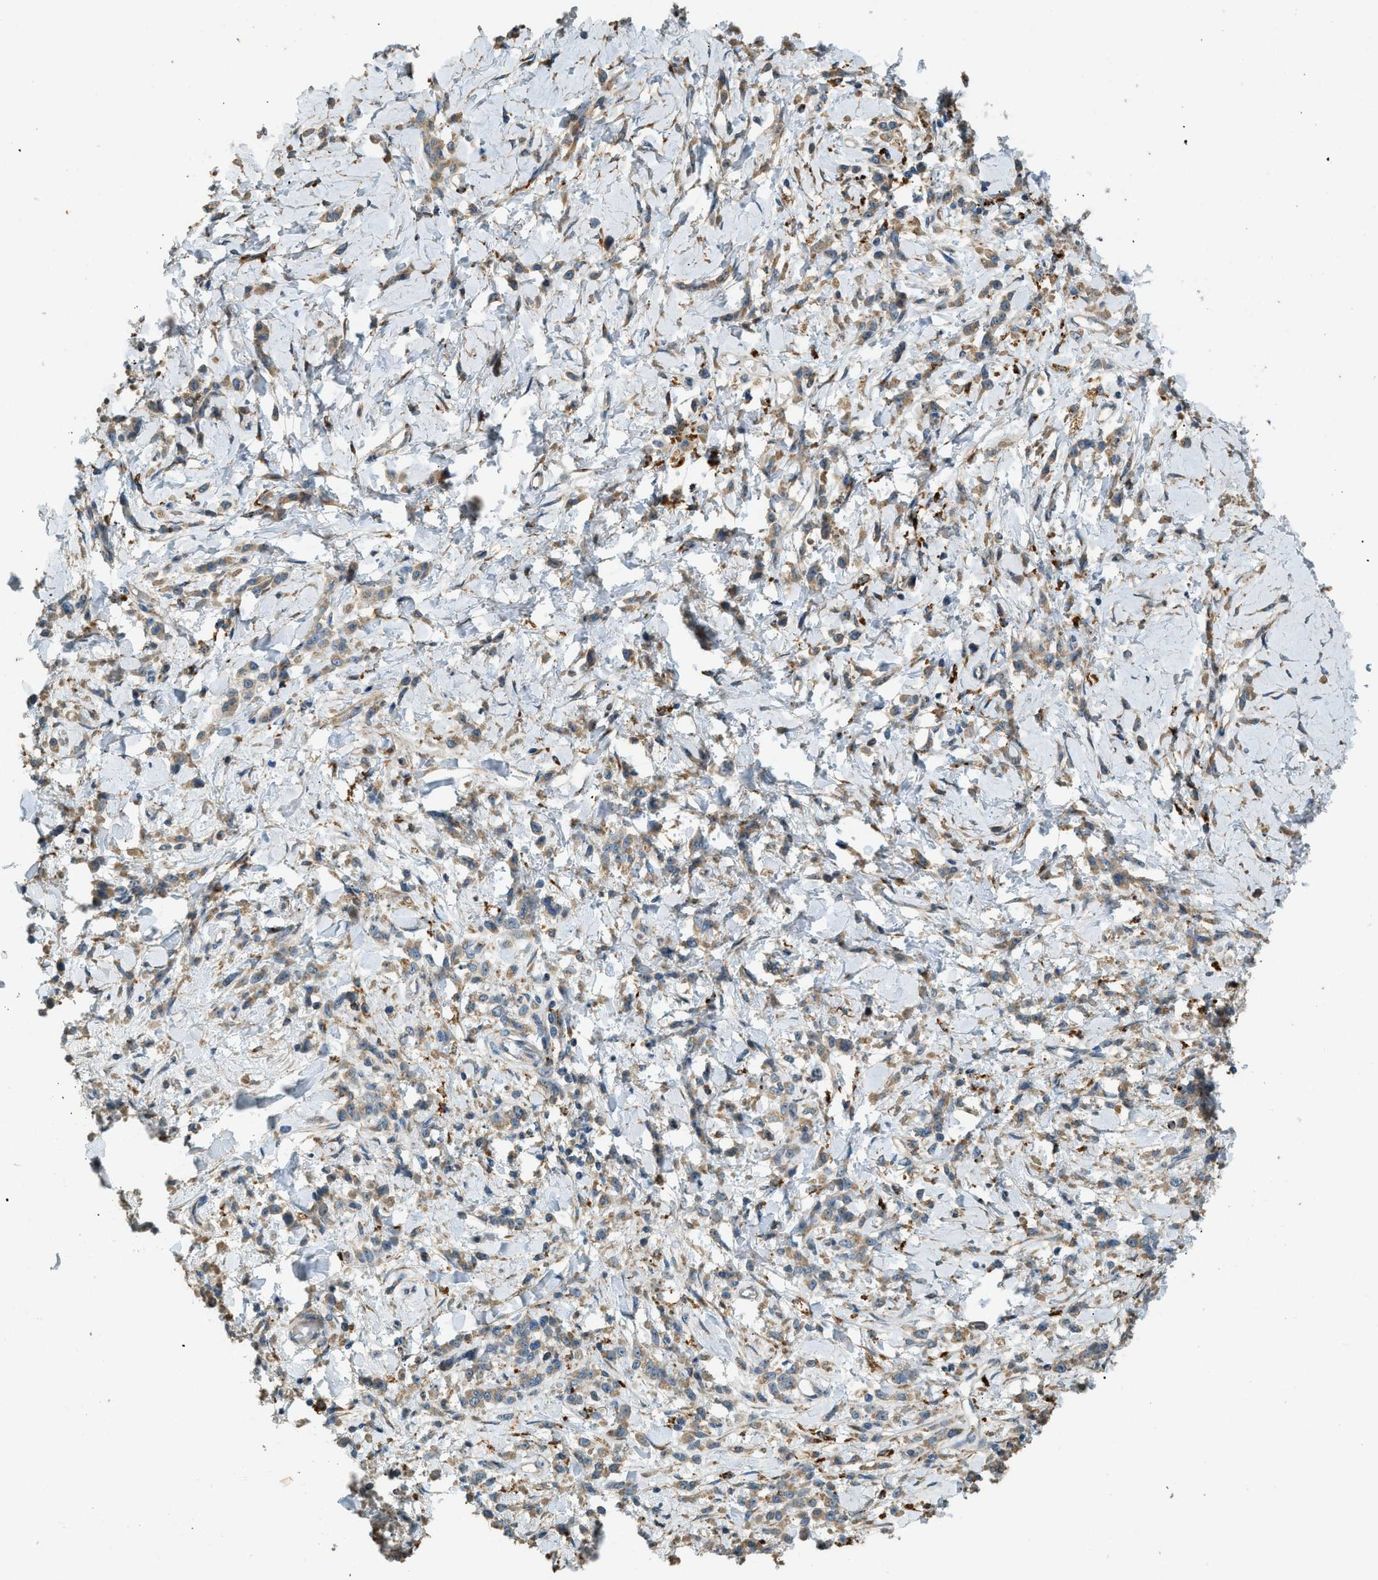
{"staining": {"intensity": "moderate", "quantity": ">75%", "location": "cytoplasmic/membranous"}, "tissue": "stomach cancer", "cell_type": "Tumor cells", "image_type": "cancer", "snomed": [{"axis": "morphology", "description": "Normal tissue, NOS"}, {"axis": "morphology", "description": "Adenocarcinoma, NOS"}, {"axis": "topography", "description": "Stomach"}], "caption": "Approximately >75% of tumor cells in human stomach cancer (adenocarcinoma) demonstrate moderate cytoplasmic/membranous protein positivity as visualized by brown immunohistochemical staining.", "gene": "CTSB", "patient": {"sex": "male", "age": 82}}